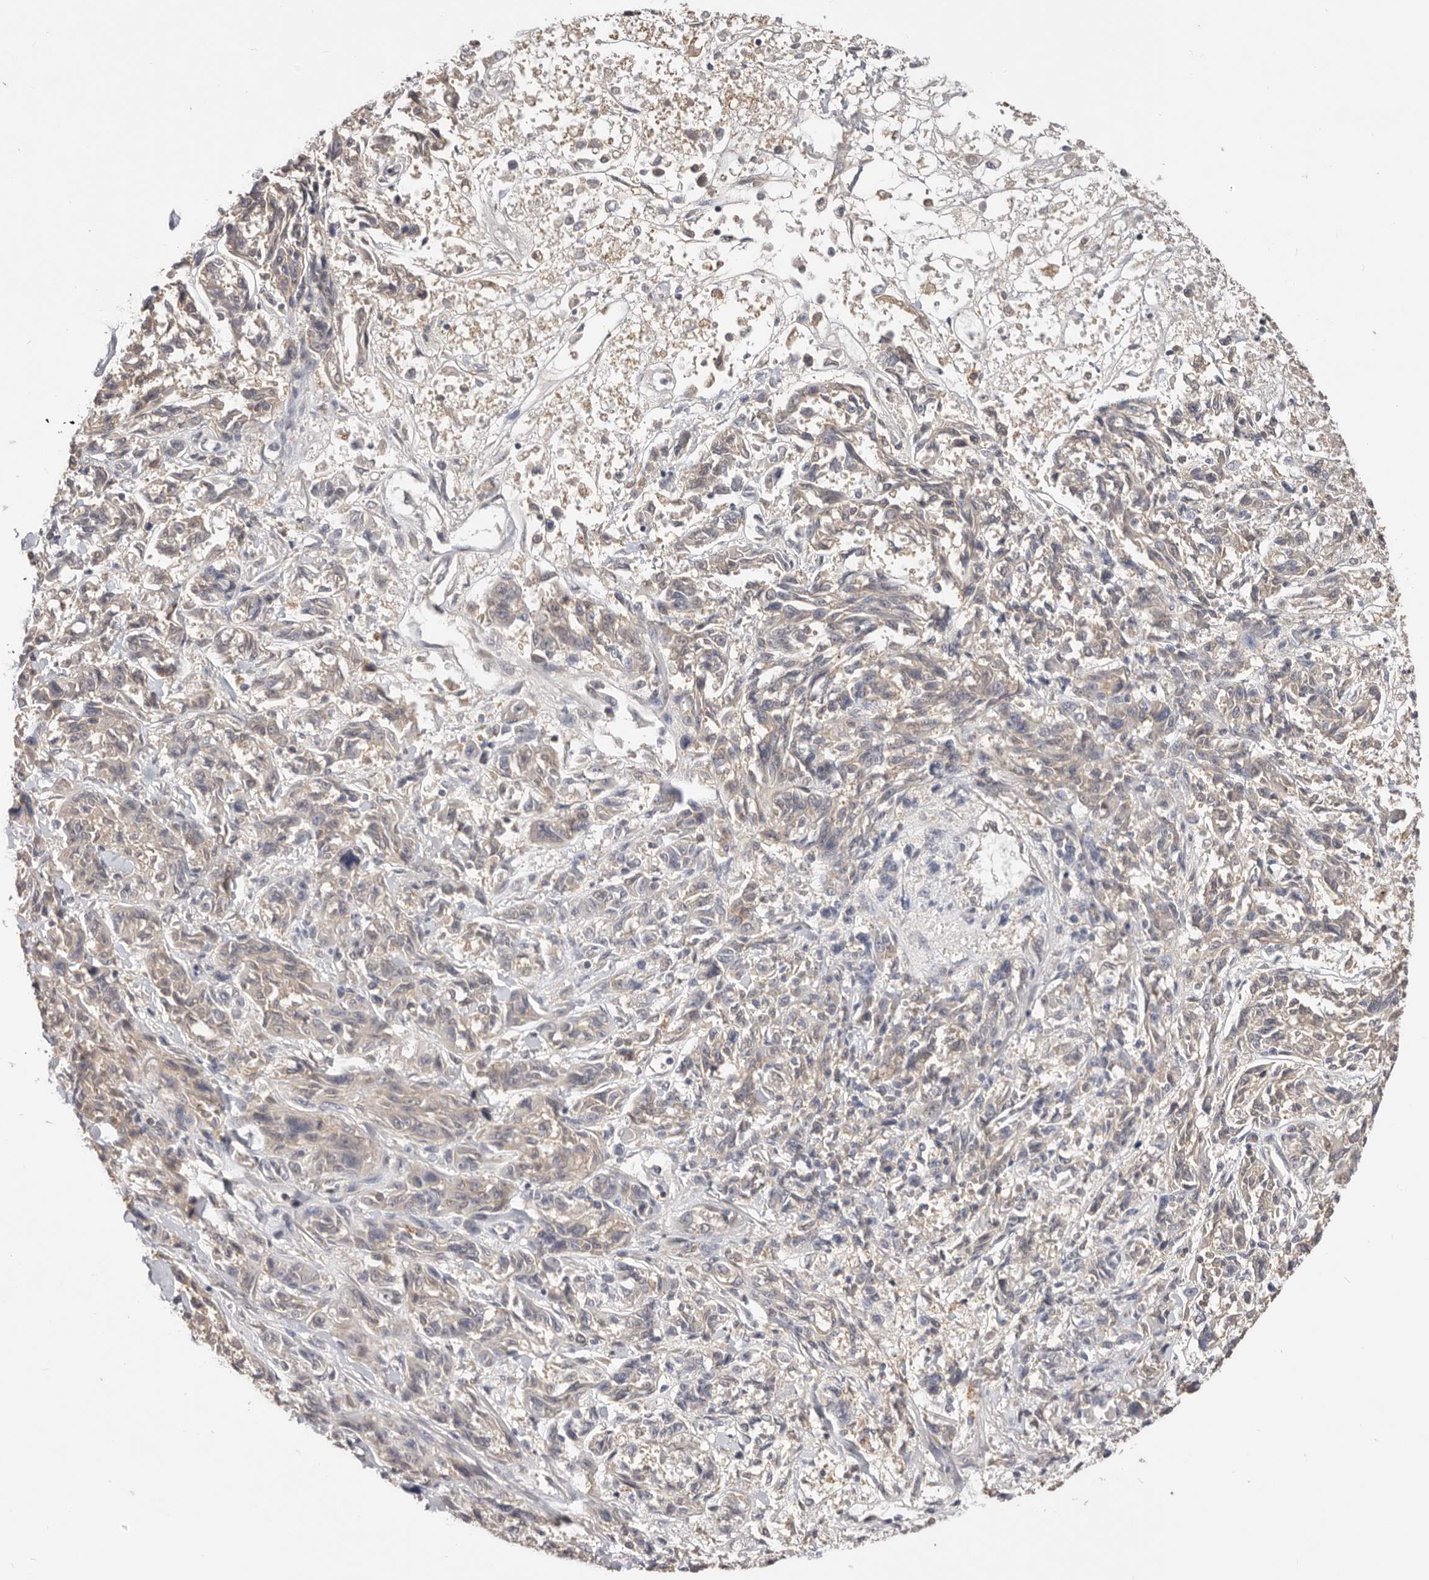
{"staining": {"intensity": "negative", "quantity": "none", "location": "none"}, "tissue": "melanoma", "cell_type": "Tumor cells", "image_type": "cancer", "snomed": [{"axis": "morphology", "description": "Malignant melanoma, NOS"}, {"axis": "topography", "description": "Skin"}], "caption": "Photomicrograph shows no protein expression in tumor cells of melanoma tissue.", "gene": "TSPAN13", "patient": {"sex": "male", "age": 53}}